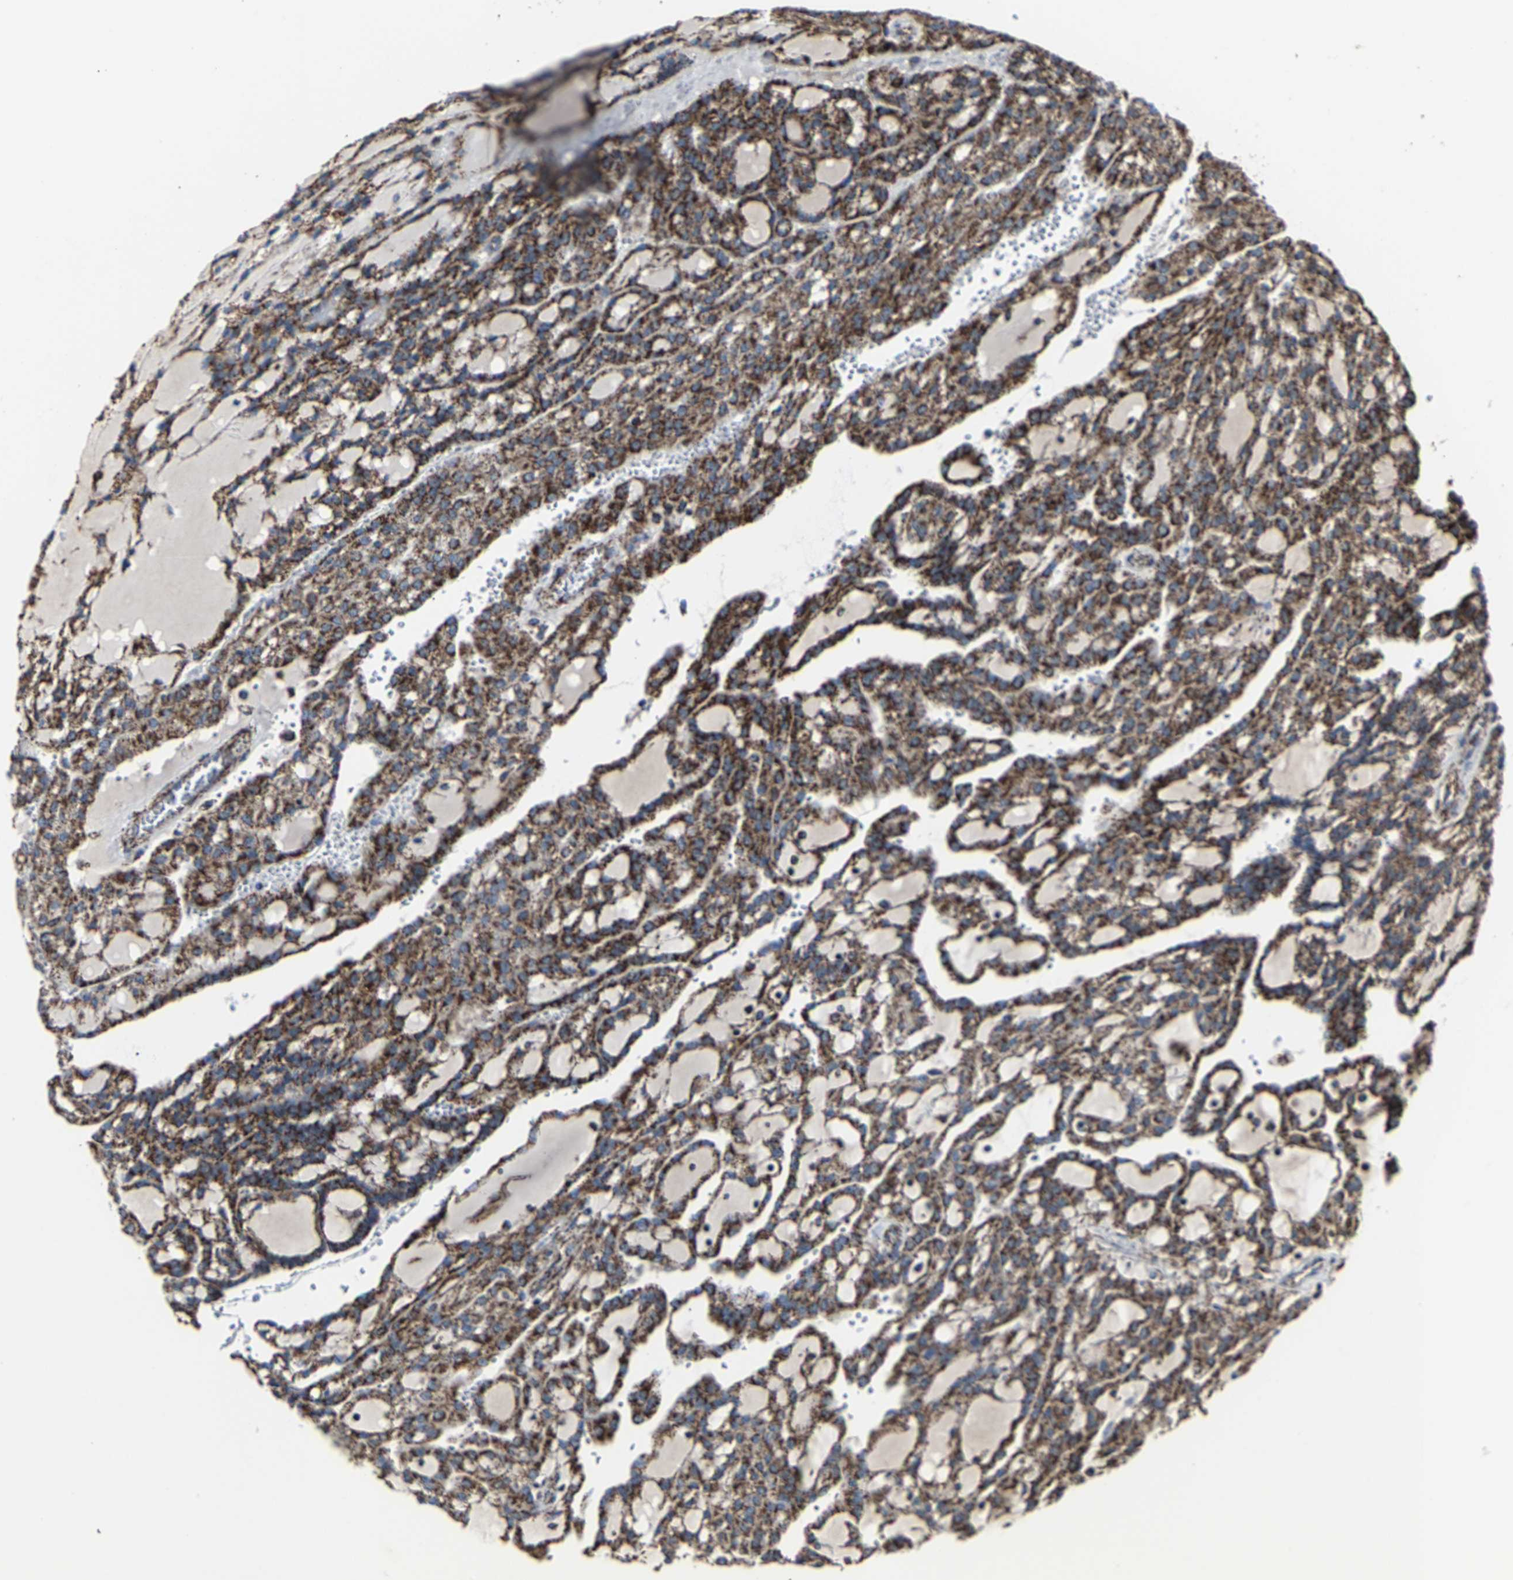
{"staining": {"intensity": "strong", "quantity": ">75%", "location": "cytoplasmic/membranous"}, "tissue": "renal cancer", "cell_type": "Tumor cells", "image_type": "cancer", "snomed": [{"axis": "morphology", "description": "Adenocarcinoma, NOS"}, {"axis": "topography", "description": "Kidney"}], "caption": "Immunohistochemistry photomicrograph of renal adenocarcinoma stained for a protein (brown), which exhibits high levels of strong cytoplasmic/membranous expression in approximately >75% of tumor cells.", "gene": "NDUFV3", "patient": {"sex": "male", "age": 63}}